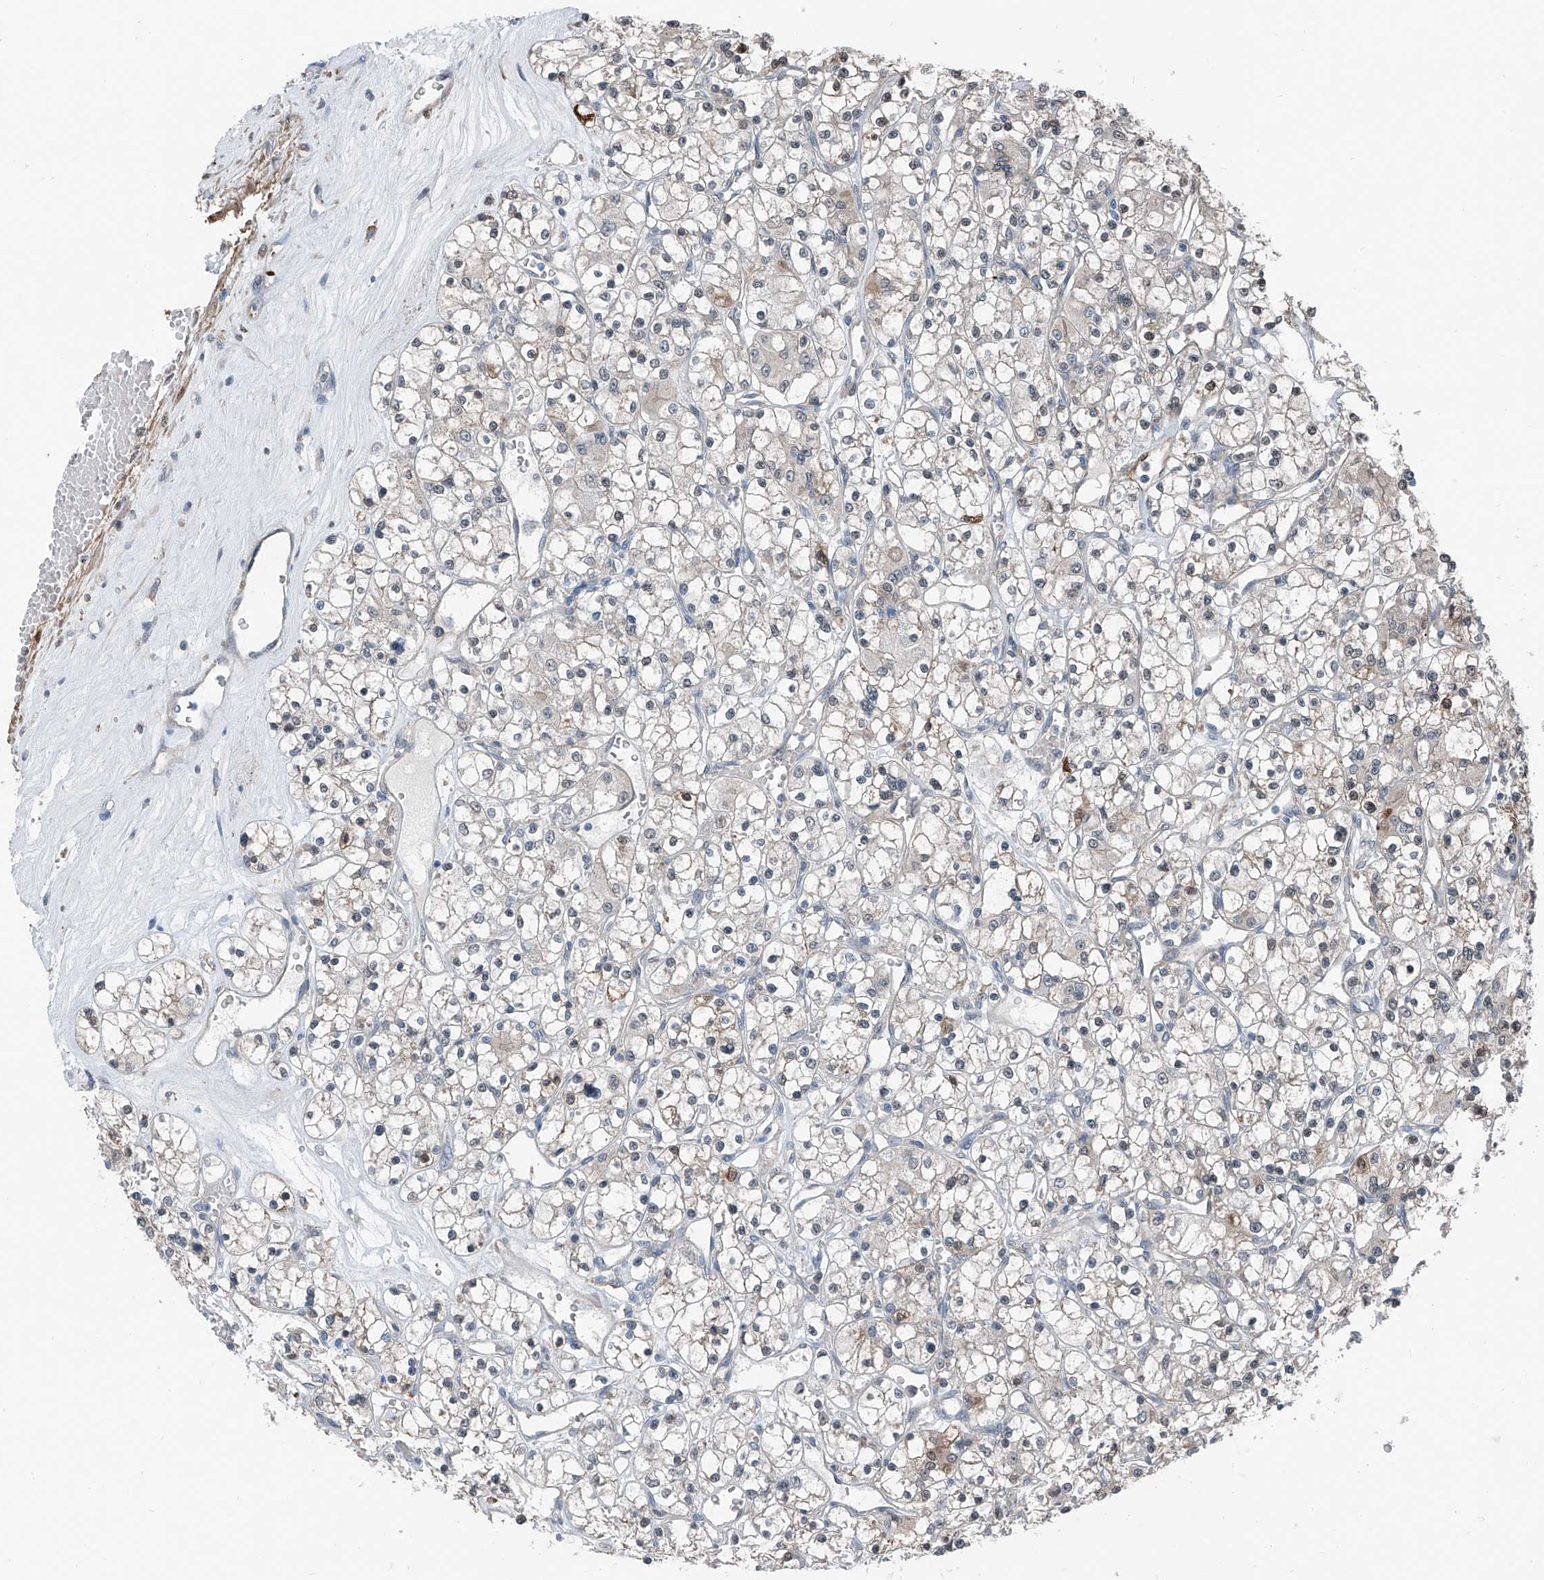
{"staining": {"intensity": "negative", "quantity": "none", "location": "none"}, "tissue": "renal cancer", "cell_type": "Tumor cells", "image_type": "cancer", "snomed": [{"axis": "morphology", "description": "Adenocarcinoma, NOS"}, {"axis": "topography", "description": "Kidney"}], "caption": "DAB immunohistochemical staining of renal cancer (adenocarcinoma) reveals no significant expression in tumor cells.", "gene": "HSPA6", "patient": {"sex": "female", "age": 59}}